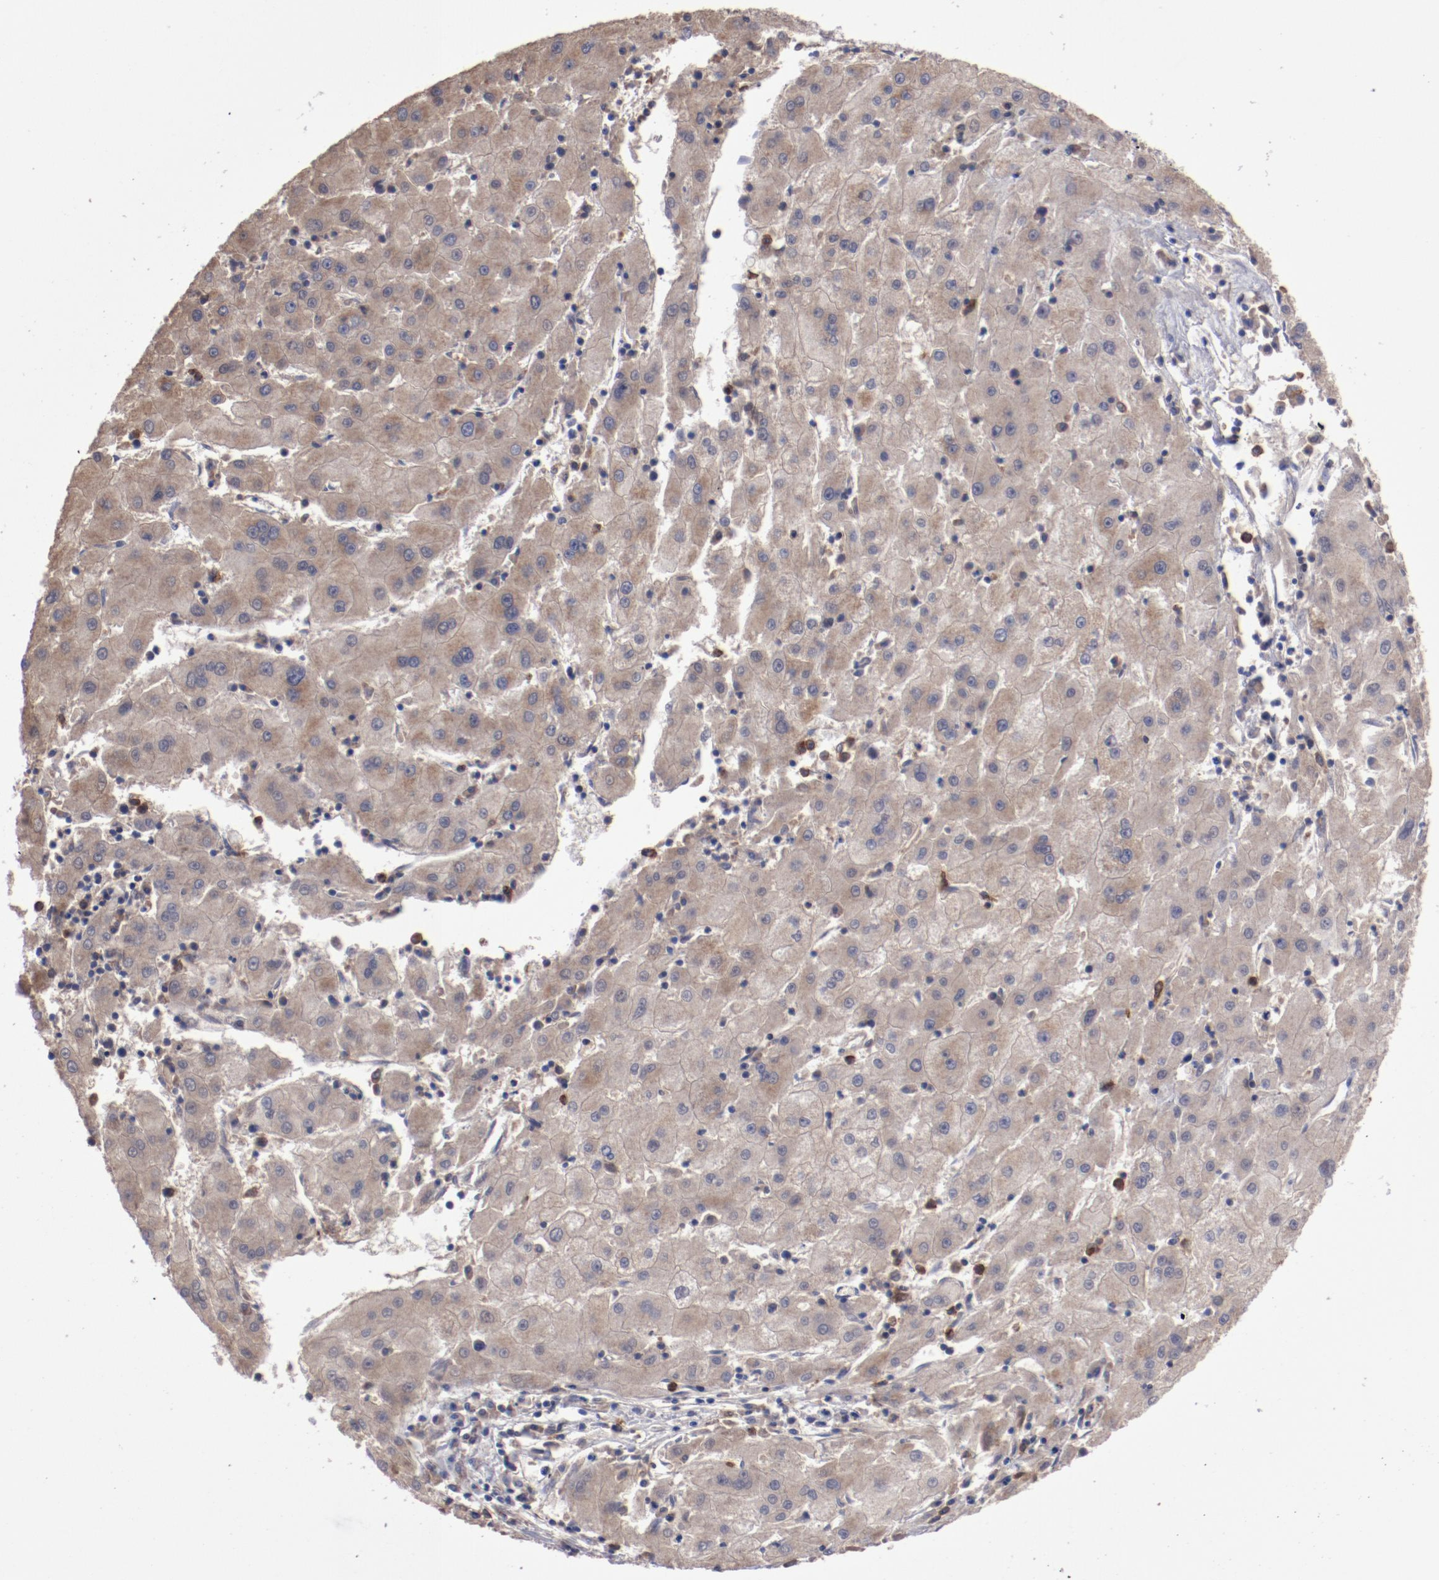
{"staining": {"intensity": "moderate", "quantity": ">75%", "location": "cytoplasmic/membranous"}, "tissue": "liver cancer", "cell_type": "Tumor cells", "image_type": "cancer", "snomed": [{"axis": "morphology", "description": "Carcinoma, Hepatocellular, NOS"}, {"axis": "topography", "description": "Liver"}], "caption": "A medium amount of moderate cytoplasmic/membranous positivity is identified in approximately >75% of tumor cells in liver hepatocellular carcinoma tissue.", "gene": "FGR", "patient": {"sex": "male", "age": 72}}